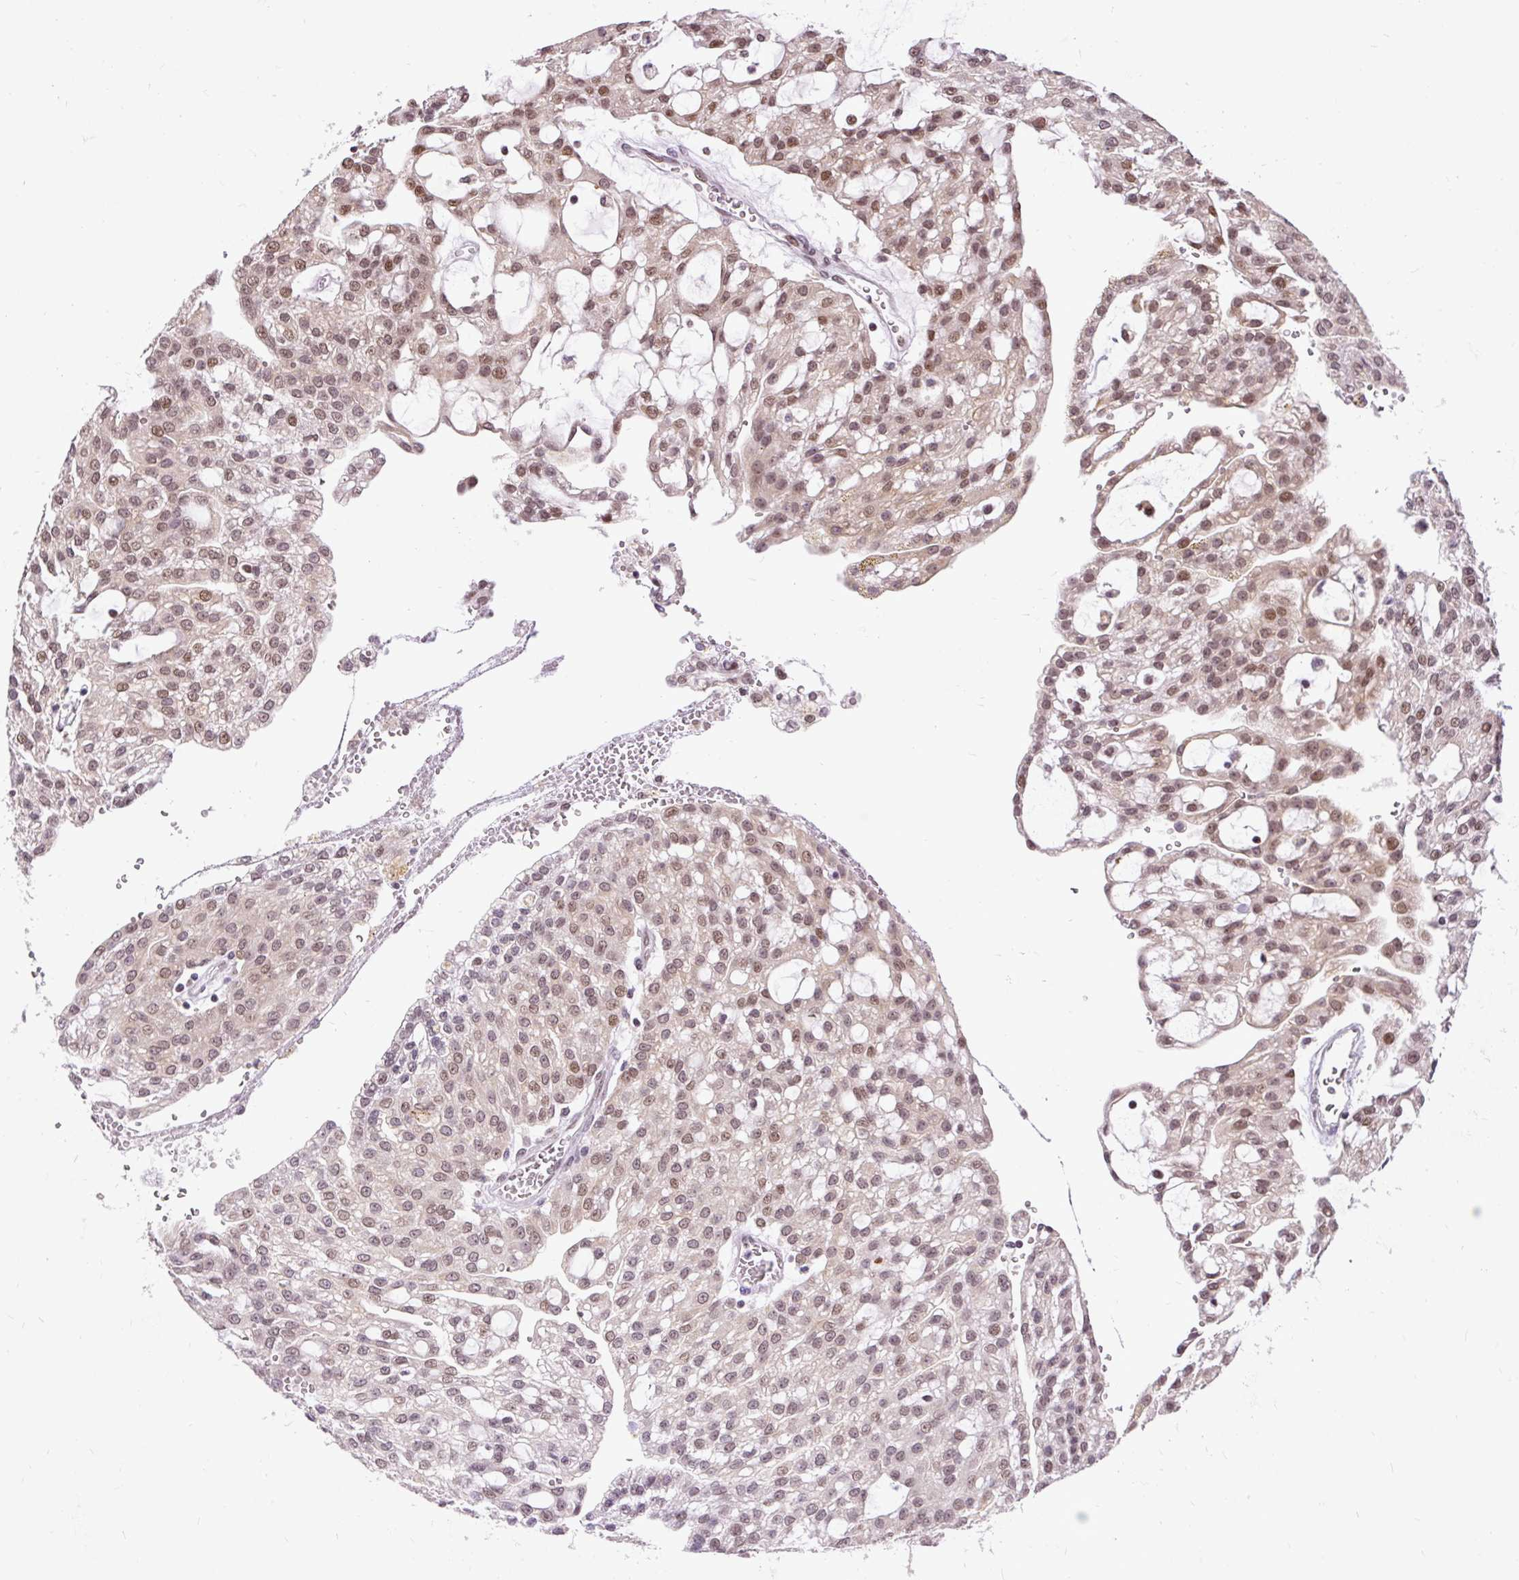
{"staining": {"intensity": "moderate", "quantity": ">75%", "location": "nuclear"}, "tissue": "renal cancer", "cell_type": "Tumor cells", "image_type": "cancer", "snomed": [{"axis": "morphology", "description": "Adenocarcinoma, NOS"}, {"axis": "topography", "description": "Kidney"}], "caption": "Protein staining of renal cancer (adenocarcinoma) tissue demonstrates moderate nuclear positivity in about >75% of tumor cells.", "gene": "ZNF672", "patient": {"sex": "male", "age": 63}}